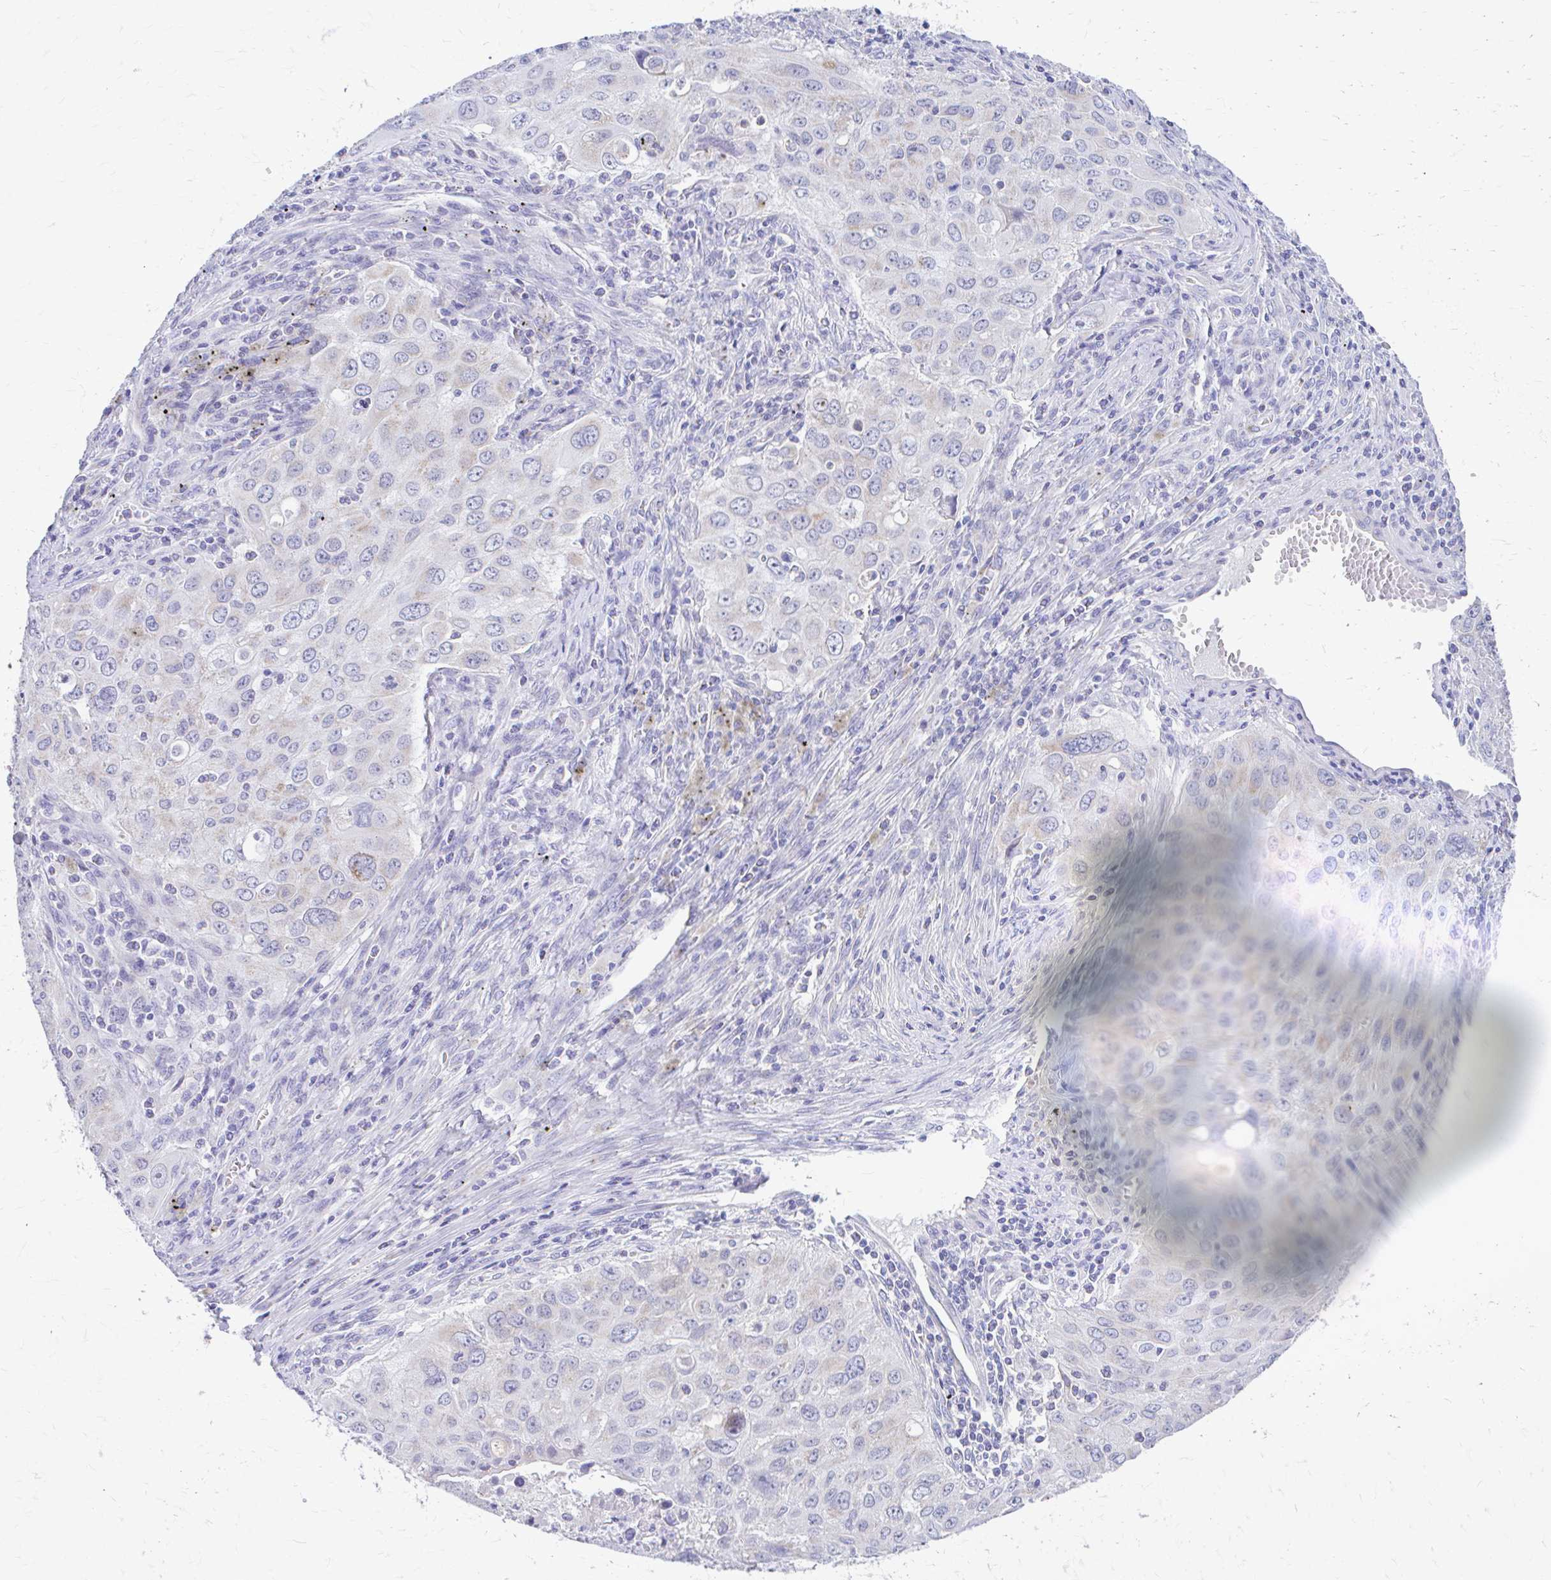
{"staining": {"intensity": "weak", "quantity": "25%-75%", "location": "cytoplasmic/membranous"}, "tissue": "lung cancer", "cell_type": "Tumor cells", "image_type": "cancer", "snomed": [{"axis": "morphology", "description": "Adenocarcinoma, NOS"}, {"axis": "morphology", "description": "Adenocarcinoma, metastatic, NOS"}, {"axis": "topography", "description": "Lymph node"}, {"axis": "topography", "description": "Lung"}], "caption": "Immunohistochemical staining of lung cancer exhibits weak cytoplasmic/membranous protein staining in about 25%-75% of tumor cells.", "gene": "MRPL19", "patient": {"sex": "female", "age": 42}}